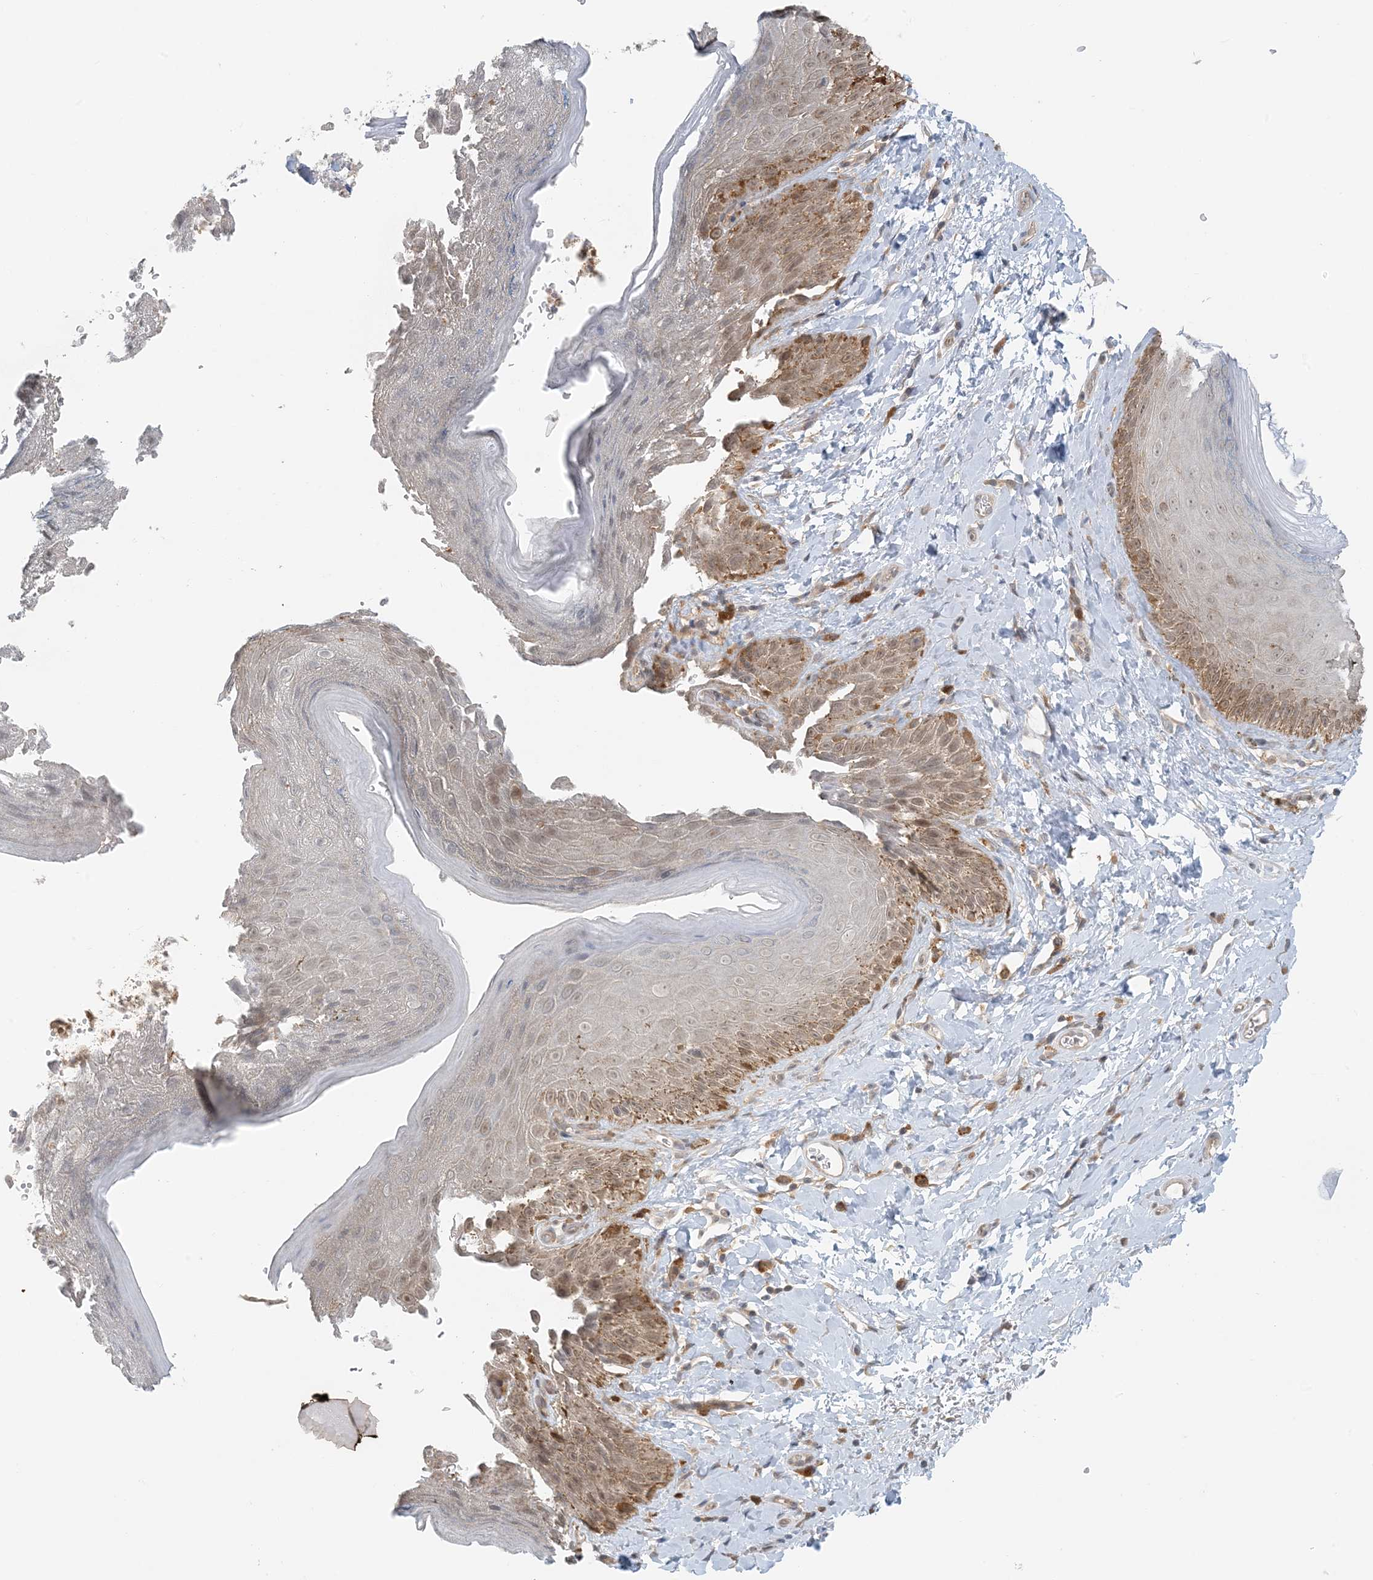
{"staining": {"intensity": "moderate", "quantity": "25%-75%", "location": "cytoplasmic/membranous"}, "tissue": "skin", "cell_type": "Epidermal cells", "image_type": "normal", "snomed": [{"axis": "morphology", "description": "Normal tissue, NOS"}, {"axis": "topography", "description": "Anal"}], "caption": "High-power microscopy captured an IHC photomicrograph of normal skin, revealing moderate cytoplasmic/membranous staining in approximately 25%-75% of epidermal cells. The staining was performed using DAB to visualize the protein expression in brown, while the nuclei were stained in blue with hematoxylin (Magnification: 20x).", "gene": "OBI1", "patient": {"sex": "male", "age": 44}}